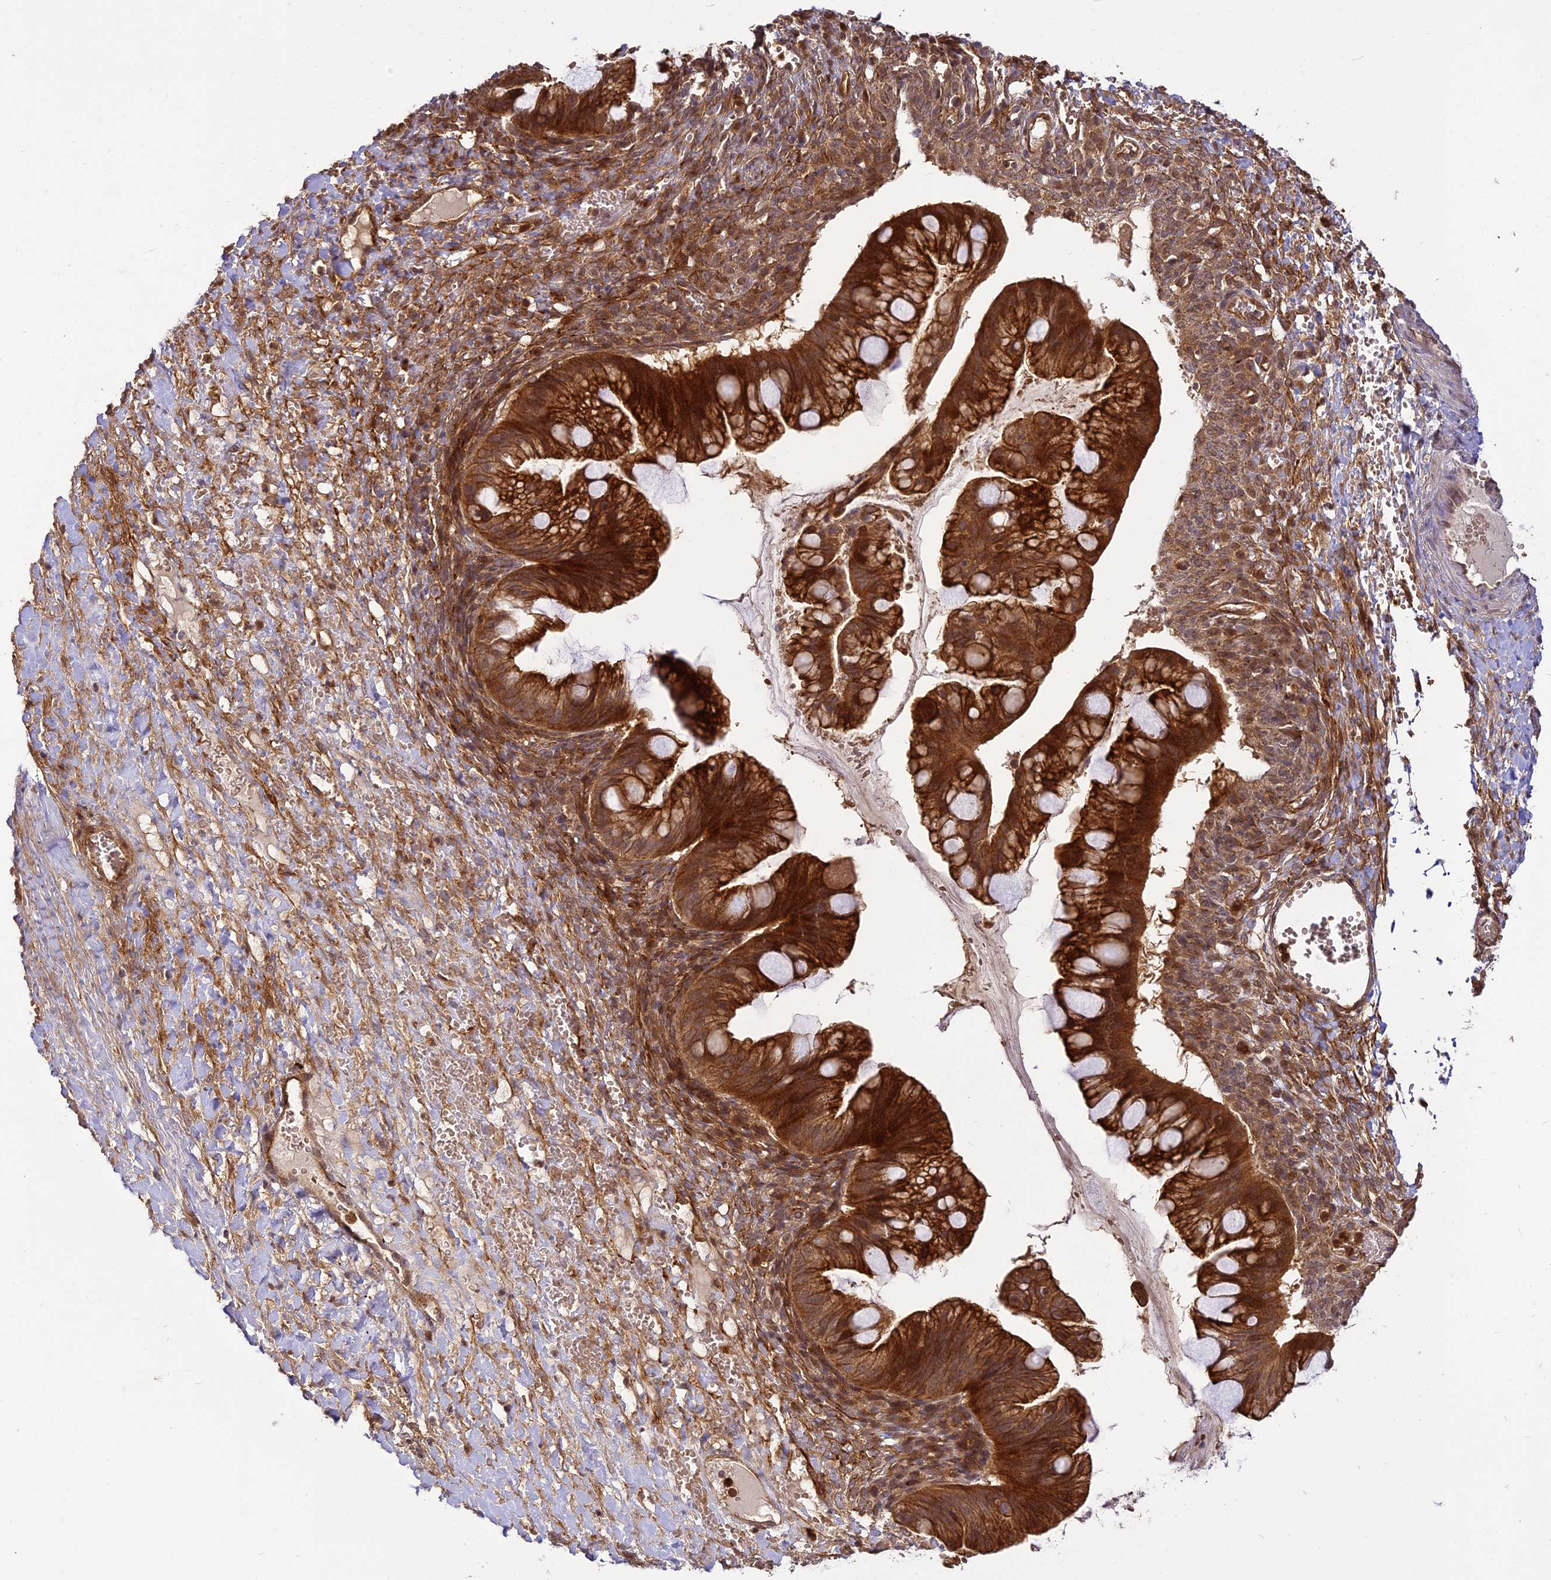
{"staining": {"intensity": "strong", "quantity": ">75%", "location": "cytoplasmic/membranous"}, "tissue": "ovarian cancer", "cell_type": "Tumor cells", "image_type": "cancer", "snomed": [{"axis": "morphology", "description": "Cystadenocarcinoma, mucinous, NOS"}, {"axis": "topography", "description": "Ovary"}], "caption": "Brown immunohistochemical staining in ovarian mucinous cystadenocarcinoma exhibits strong cytoplasmic/membranous positivity in approximately >75% of tumor cells. (DAB (3,3'-diaminobenzidine) = brown stain, brightfield microscopy at high magnification).", "gene": "BCDIN3D", "patient": {"sex": "female", "age": 73}}